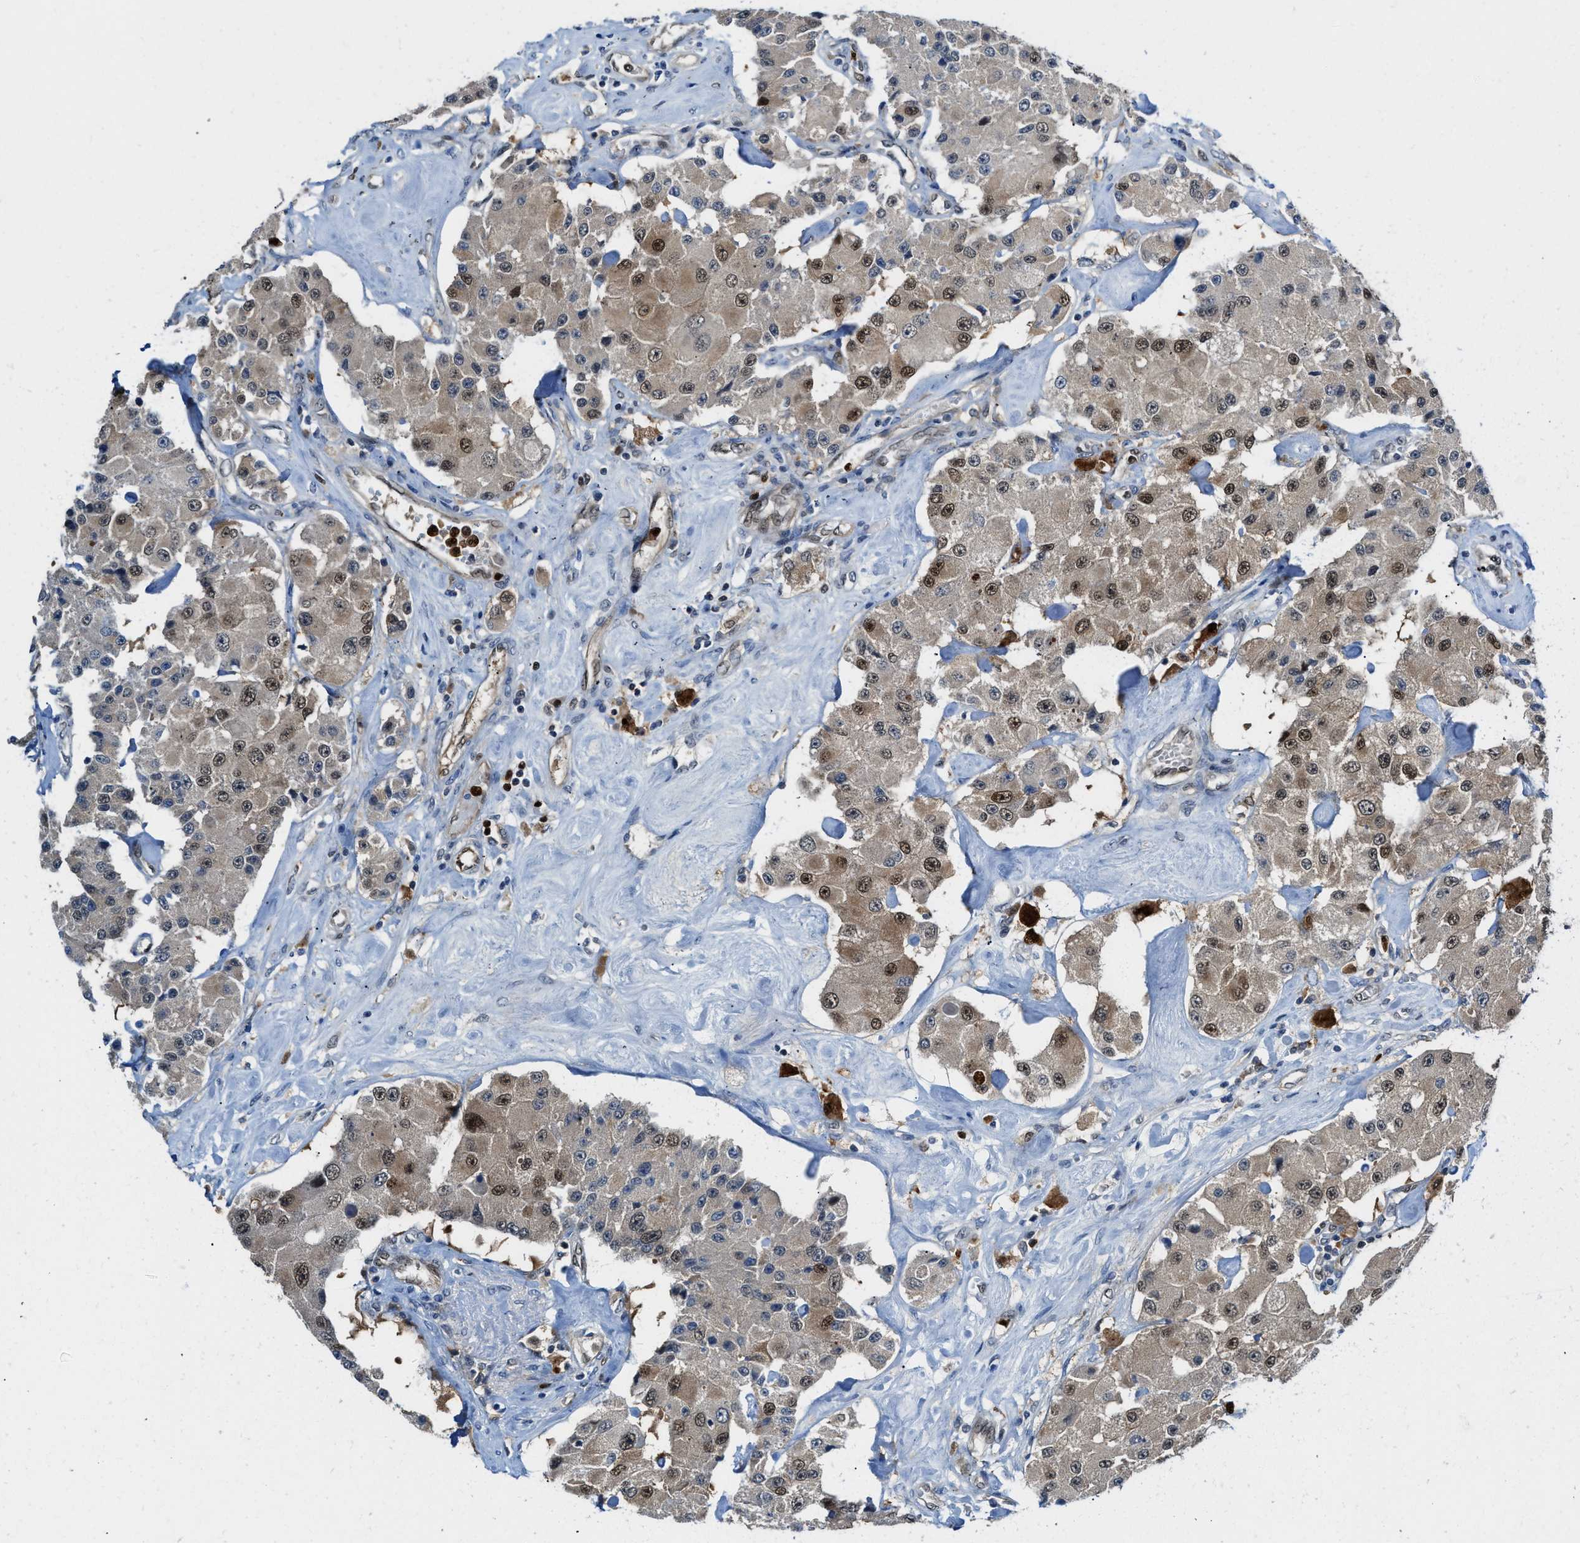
{"staining": {"intensity": "moderate", "quantity": "25%-75%", "location": "nuclear"}, "tissue": "carcinoid", "cell_type": "Tumor cells", "image_type": "cancer", "snomed": [{"axis": "morphology", "description": "Carcinoid, malignant, NOS"}, {"axis": "topography", "description": "Pancreas"}], "caption": "Carcinoid (malignant) stained with a protein marker demonstrates moderate staining in tumor cells.", "gene": "LTA4H", "patient": {"sex": "male", "age": 41}}